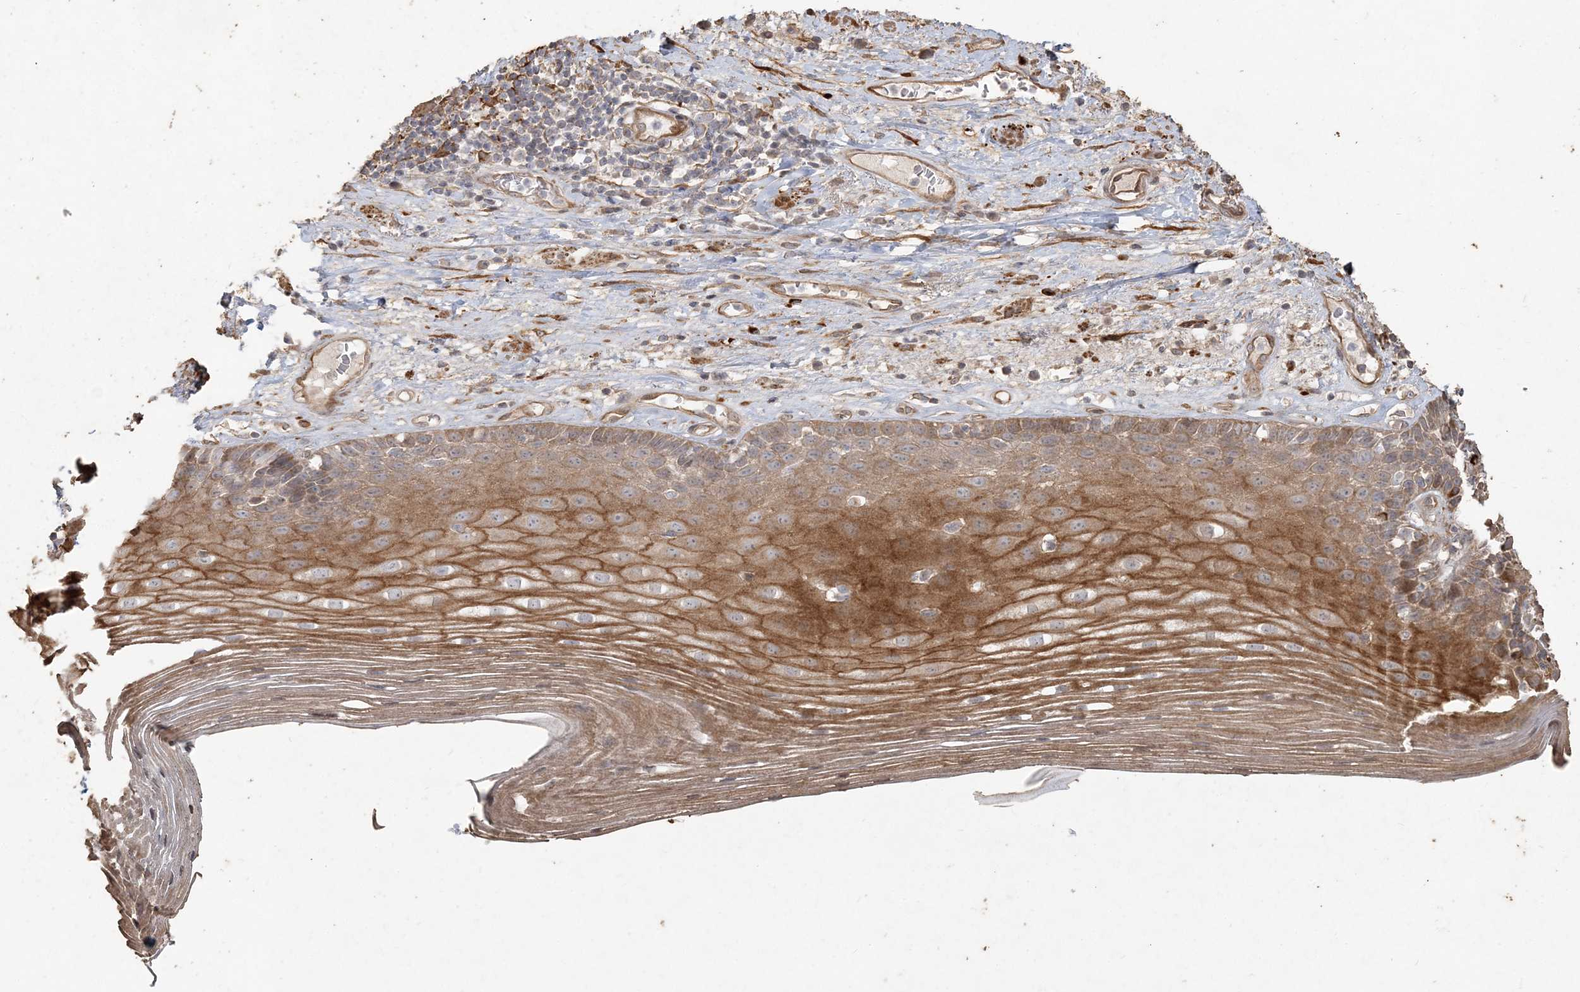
{"staining": {"intensity": "moderate", "quantity": ">75%", "location": "cytoplasmic/membranous"}, "tissue": "esophagus", "cell_type": "Squamous epithelial cells", "image_type": "normal", "snomed": [{"axis": "morphology", "description": "Normal tissue, NOS"}, {"axis": "topography", "description": "Esophagus"}], "caption": "The micrograph displays immunohistochemical staining of unremarkable esophagus. There is moderate cytoplasmic/membranous expression is seen in about >75% of squamous epithelial cells. (DAB (3,3'-diaminobenzidine) IHC with brightfield microscopy, high magnification).", "gene": "RNF145", "patient": {"sex": "male", "age": 62}}